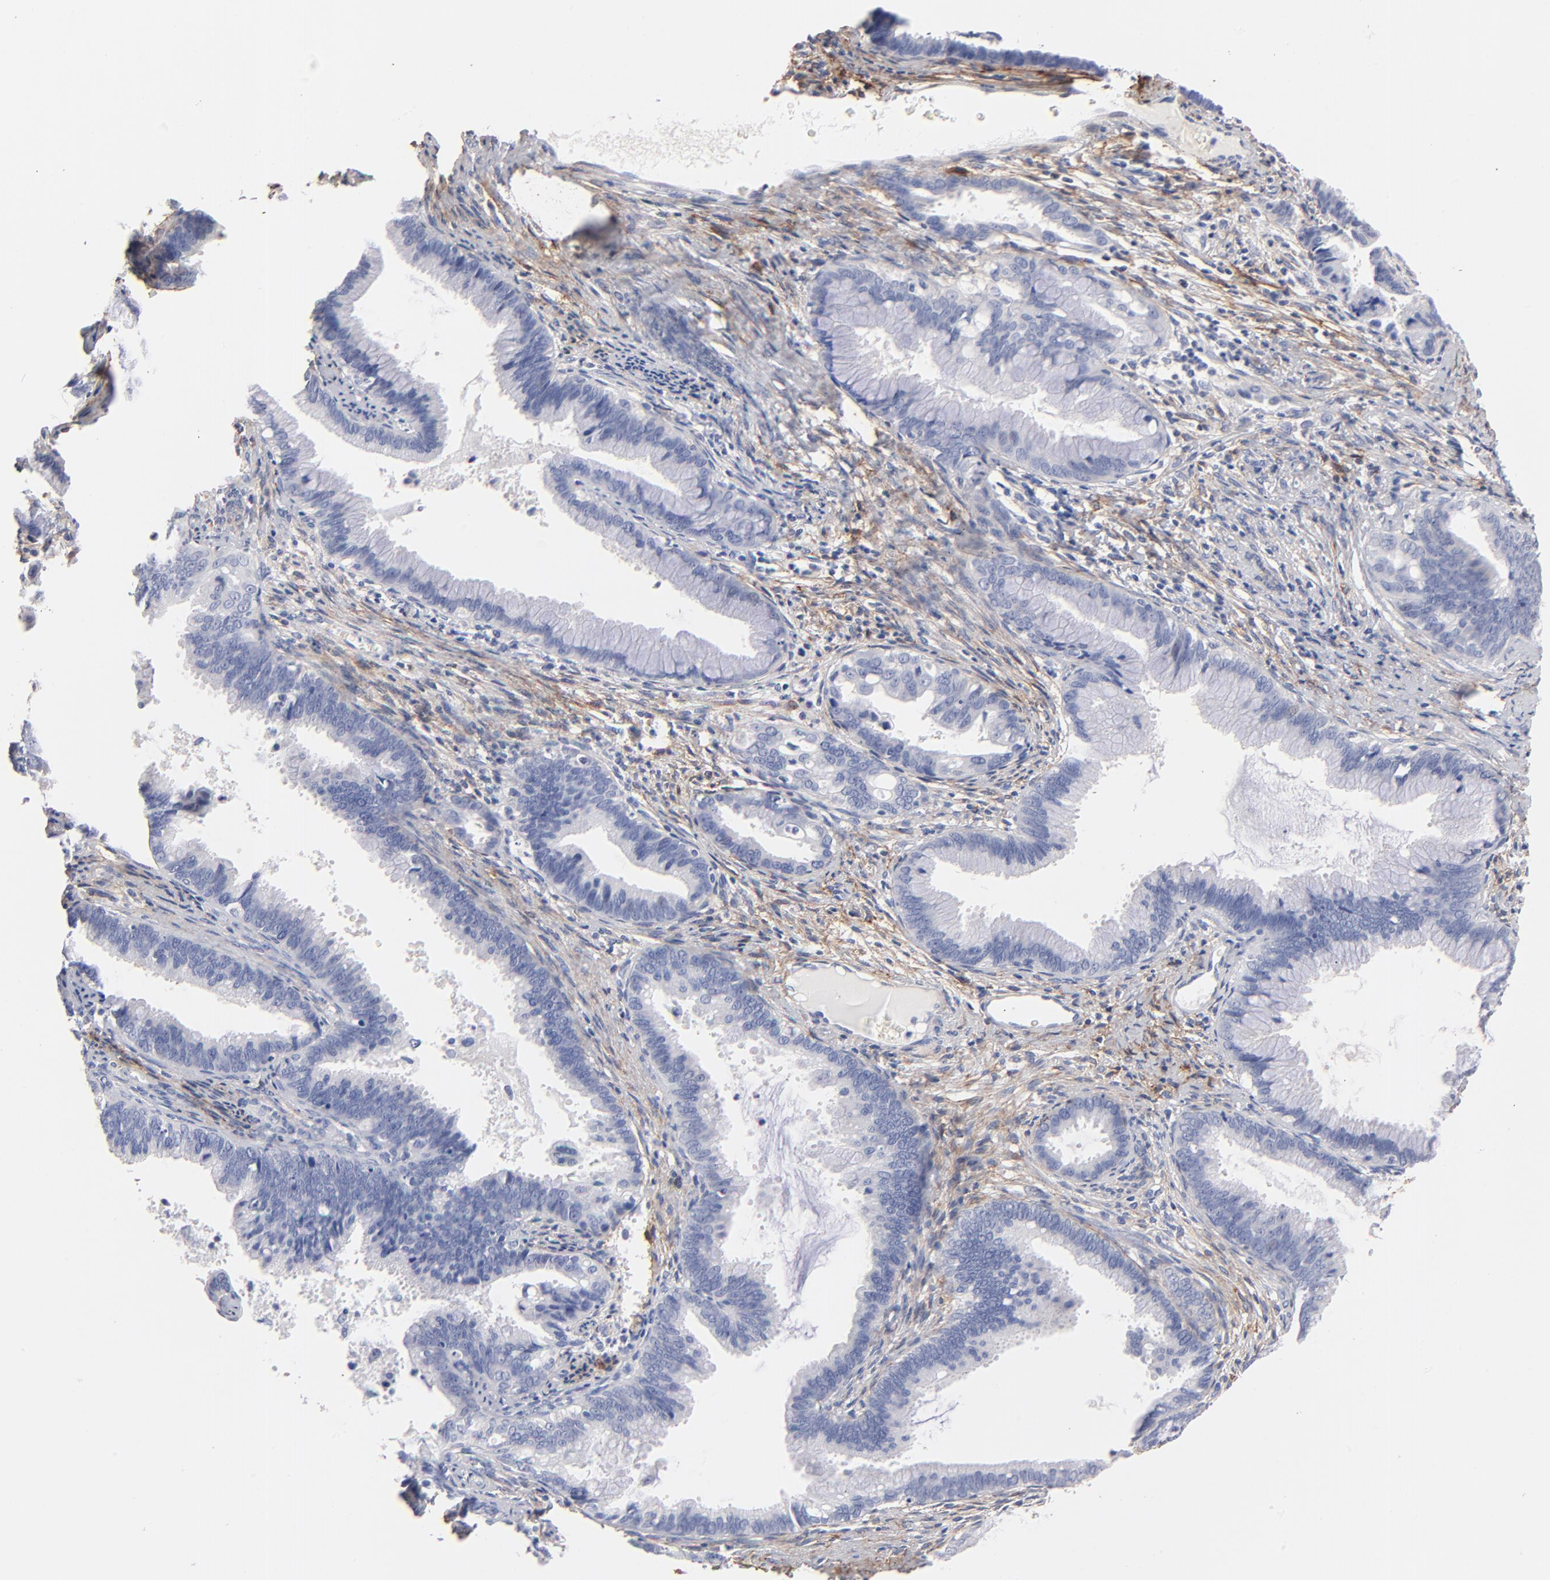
{"staining": {"intensity": "negative", "quantity": "none", "location": "none"}, "tissue": "cervical cancer", "cell_type": "Tumor cells", "image_type": "cancer", "snomed": [{"axis": "morphology", "description": "Adenocarcinoma, NOS"}, {"axis": "topography", "description": "Cervix"}], "caption": "Micrograph shows no significant protein positivity in tumor cells of cervical cancer.", "gene": "ITGA8", "patient": {"sex": "female", "age": 47}}